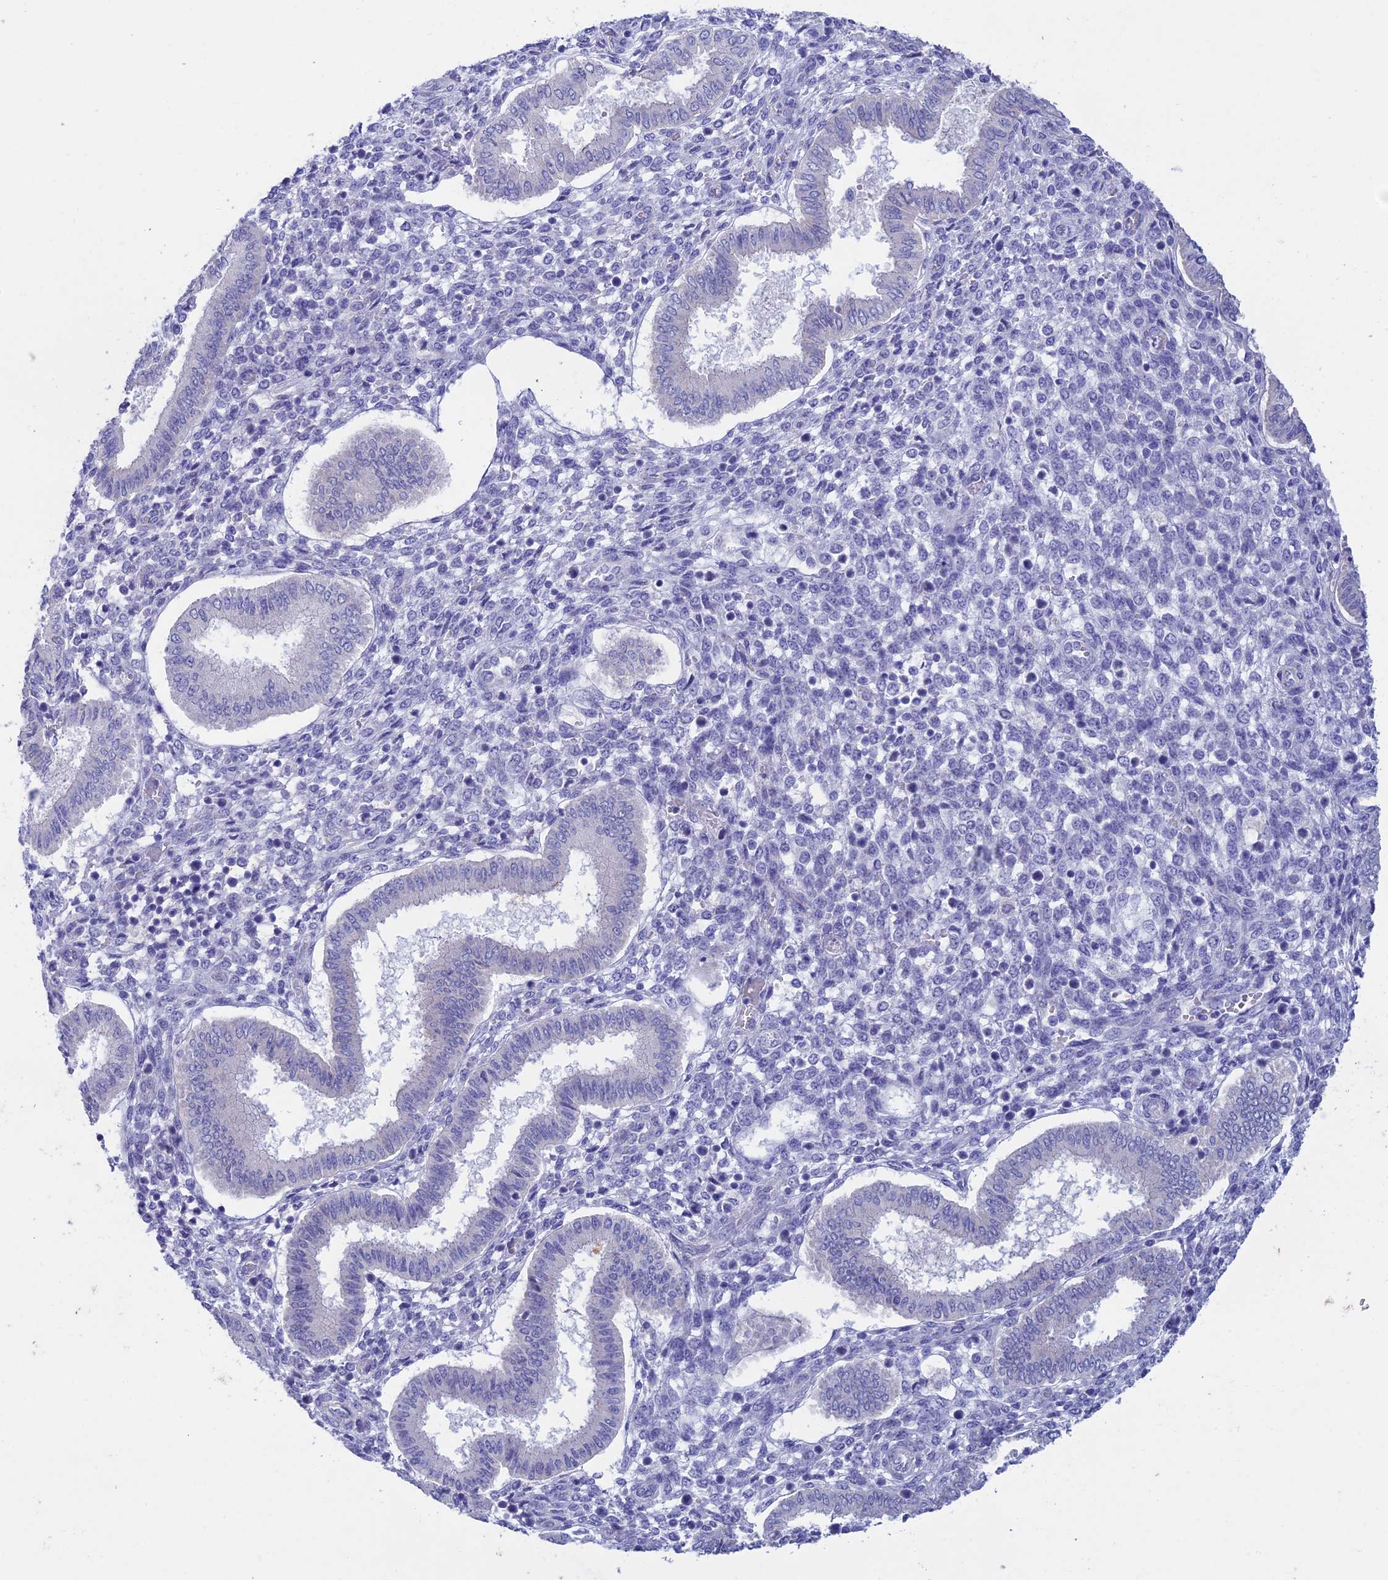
{"staining": {"intensity": "negative", "quantity": "none", "location": "none"}, "tissue": "endometrium", "cell_type": "Cells in endometrial stroma", "image_type": "normal", "snomed": [{"axis": "morphology", "description": "Normal tissue, NOS"}, {"axis": "topography", "description": "Endometrium"}], "caption": "A photomicrograph of human endometrium is negative for staining in cells in endometrial stroma. (IHC, brightfield microscopy, high magnification).", "gene": "BTBD19", "patient": {"sex": "female", "age": 24}}